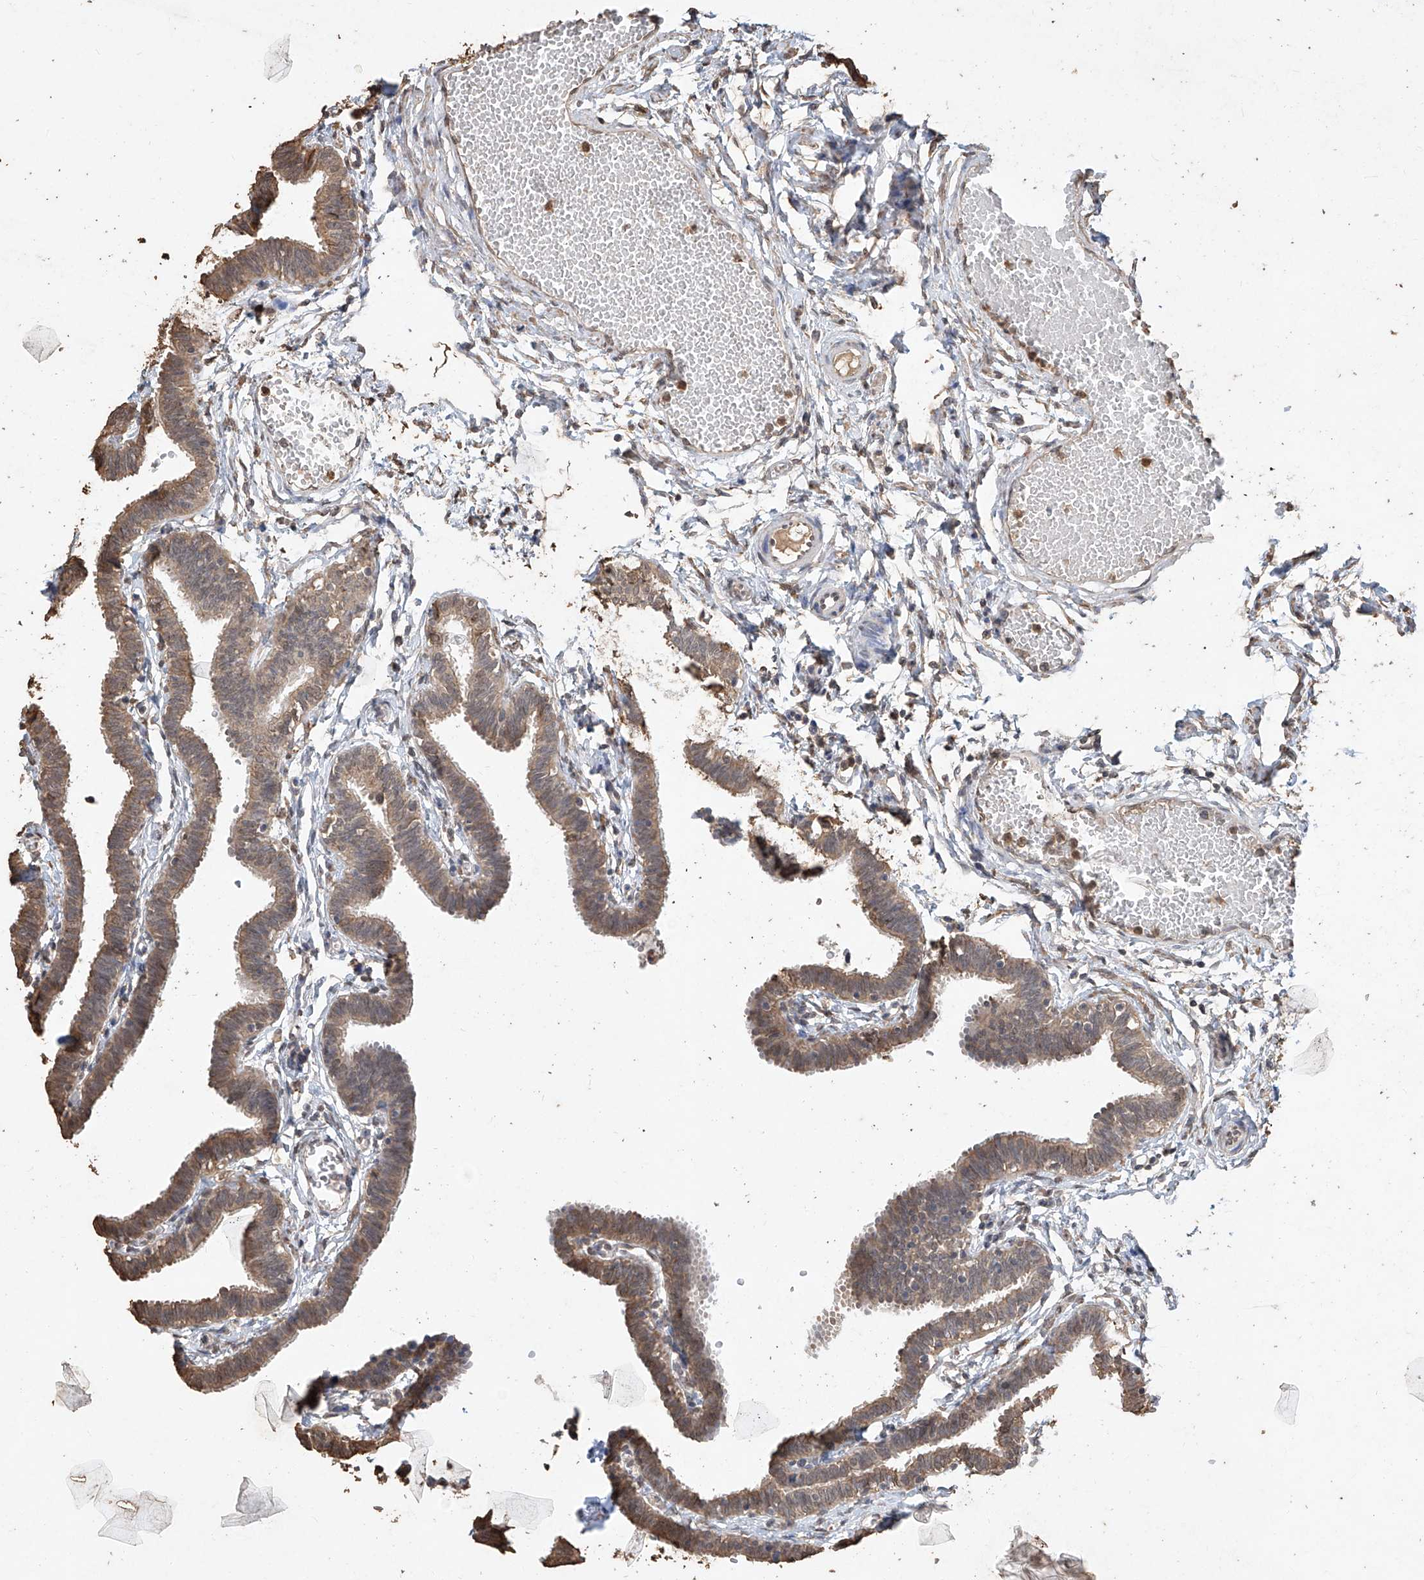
{"staining": {"intensity": "moderate", "quantity": "25%-75%", "location": "cytoplasmic/membranous"}, "tissue": "fallopian tube", "cell_type": "Glandular cells", "image_type": "normal", "snomed": [{"axis": "morphology", "description": "Normal tissue, NOS"}, {"axis": "topography", "description": "Fallopian tube"}, {"axis": "topography", "description": "Ovary"}], "caption": "Fallopian tube stained with IHC exhibits moderate cytoplasmic/membranous expression in about 25%-75% of glandular cells. Nuclei are stained in blue.", "gene": "ELOVL1", "patient": {"sex": "female", "age": 23}}